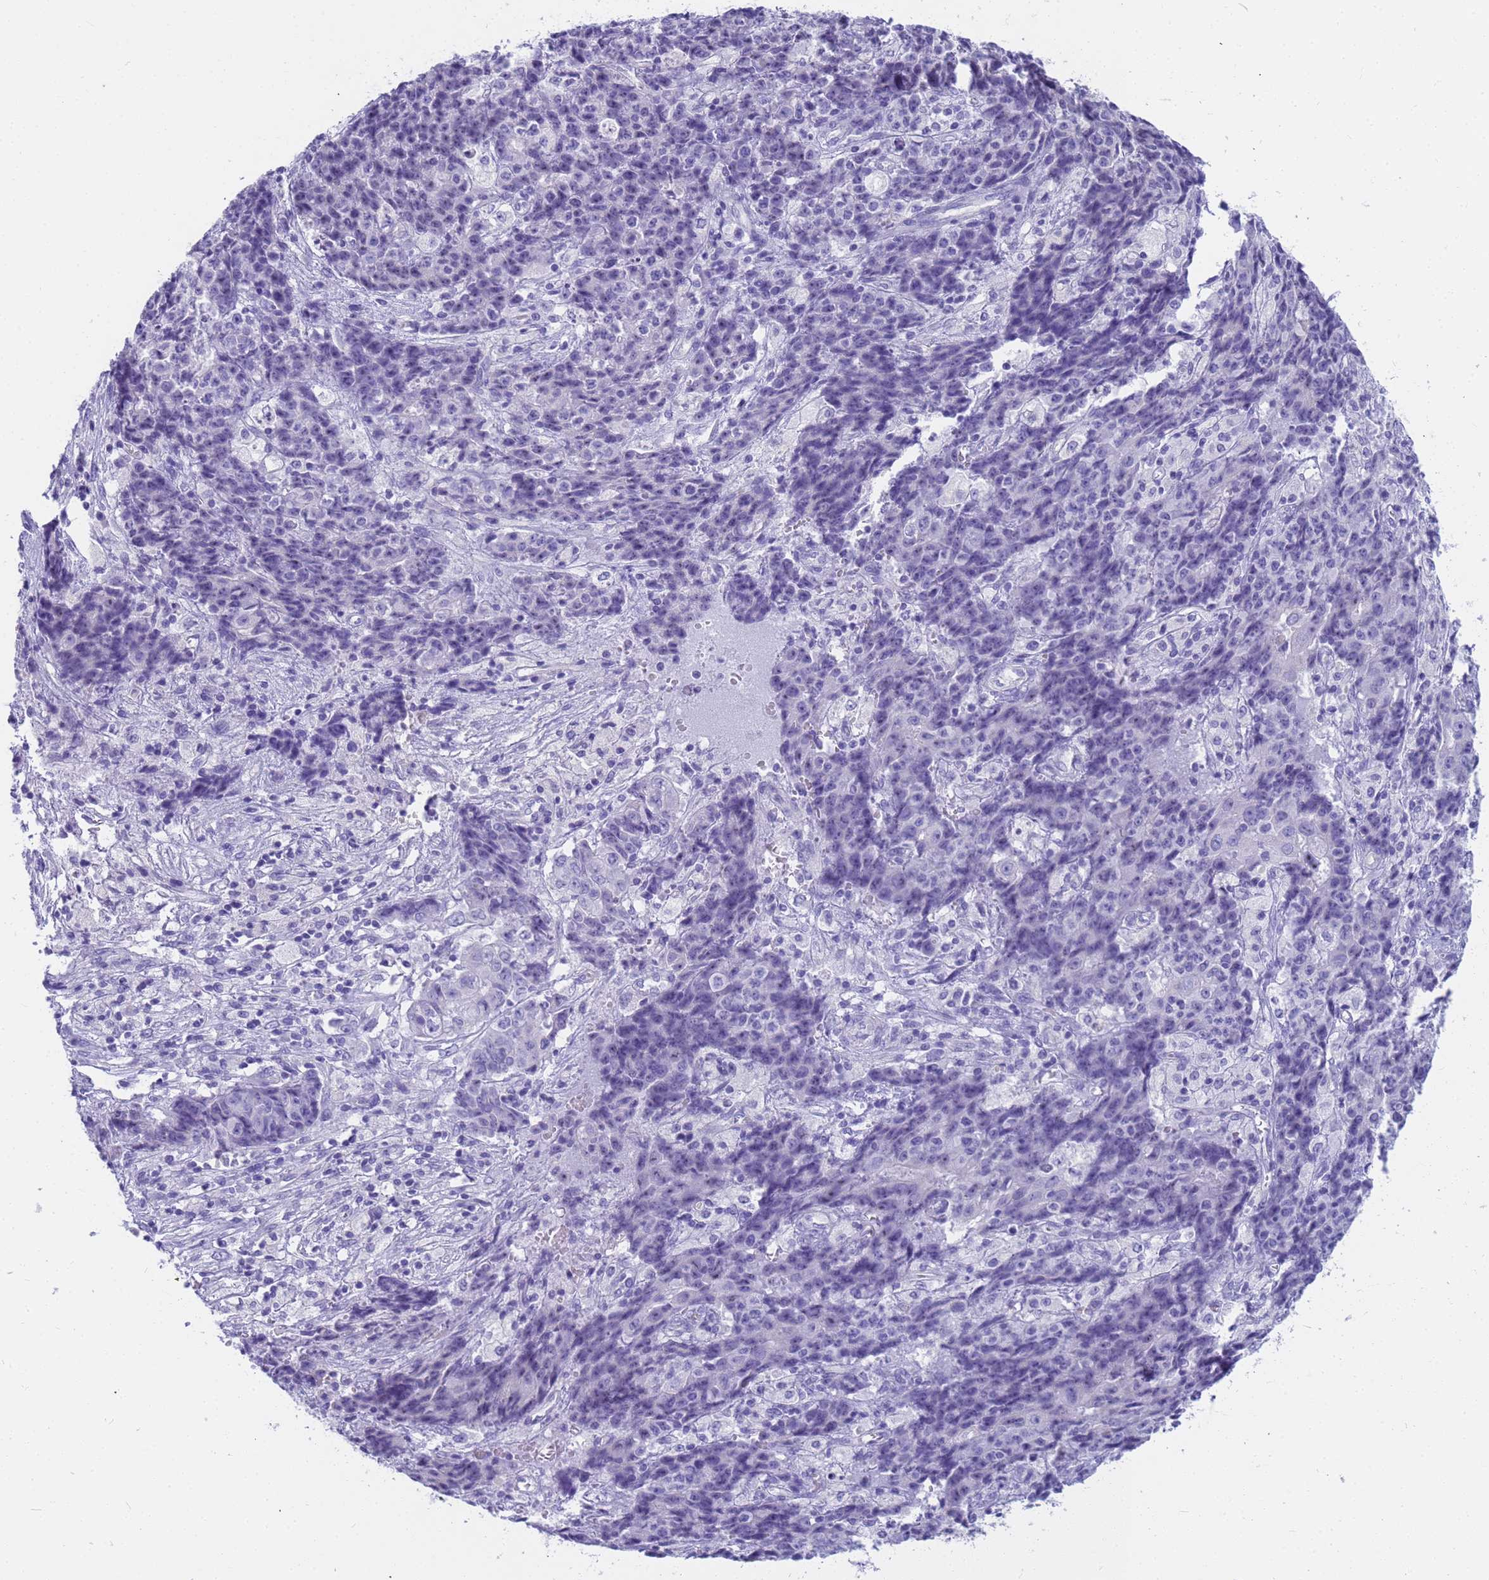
{"staining": {"intensity": "negative", "quantity": "none", "location": "none"}, "tissue": "ovarian cancer", "cell_type": "Tumor cells", "image_type": "cancer", "snomed": [{"axis": "morphology", "description": "Carcinoma, endometroid"}, {"axis": "topography", "description": "Ovary"}], "caption": "An image of human endometroid carcinoma (ovarian) is negative for staining in tumor cells.", "gene": "RNASE2", "patient": {"sex": "female", "age": 42}}